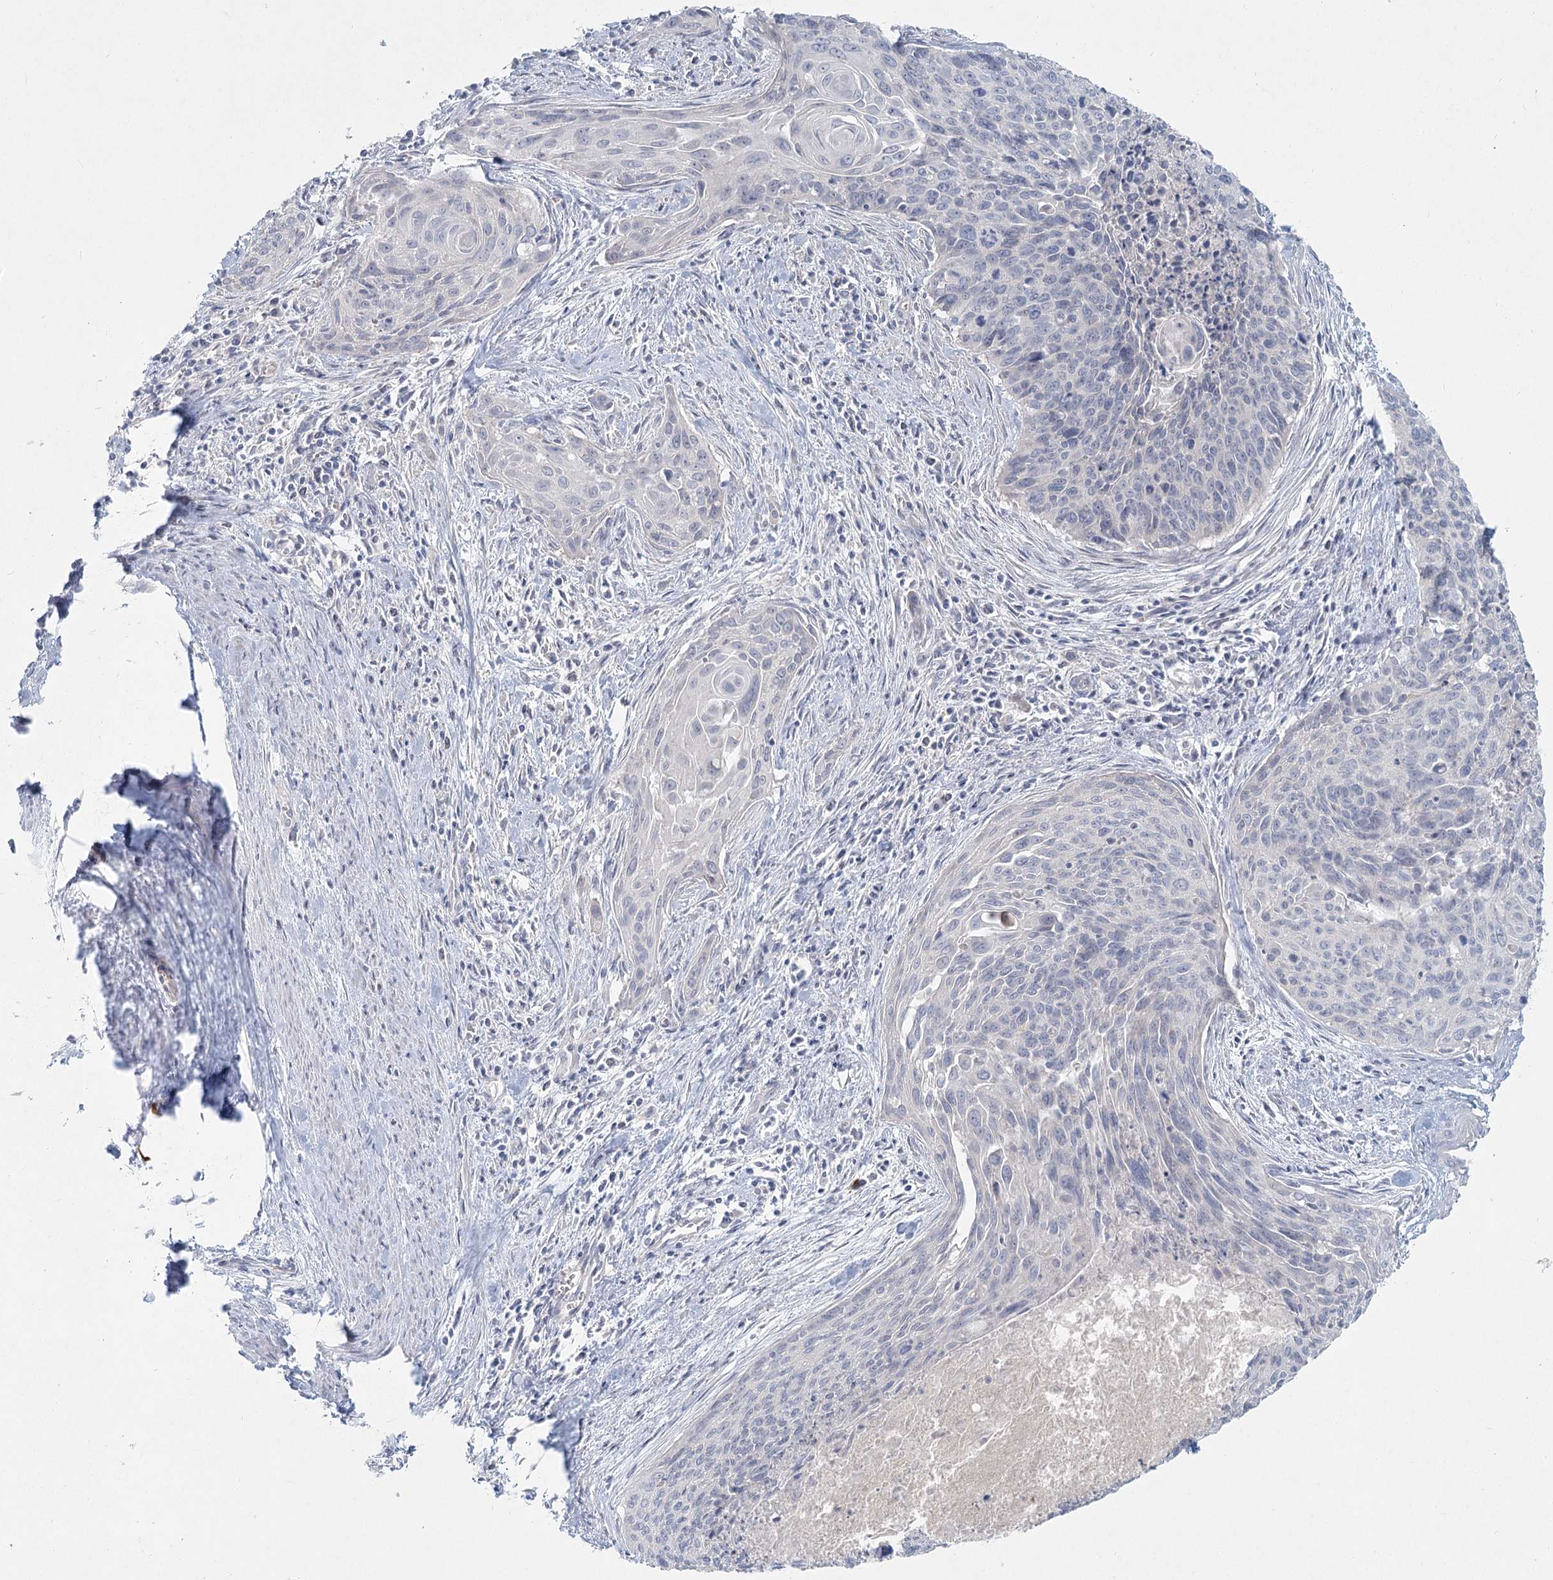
{"staining": {"intensity": "negative", "quantity": "none", "location": "none"}, "tissue": "cervical cancer", "cell_type": "Tumor cells", "image_type": "cancer", "snomed": [{"axis": "morphology", "description": "Squamous cell carcinoma, NOS"}, {"axis": "topography", "description": "Cervix"}], "caption": "Immunohistochemical staining of cervical cancer displays no significant positivity in tumor cells.", "gene": "LRP2BP", "patient": {"sex": "female", "age": 55}}